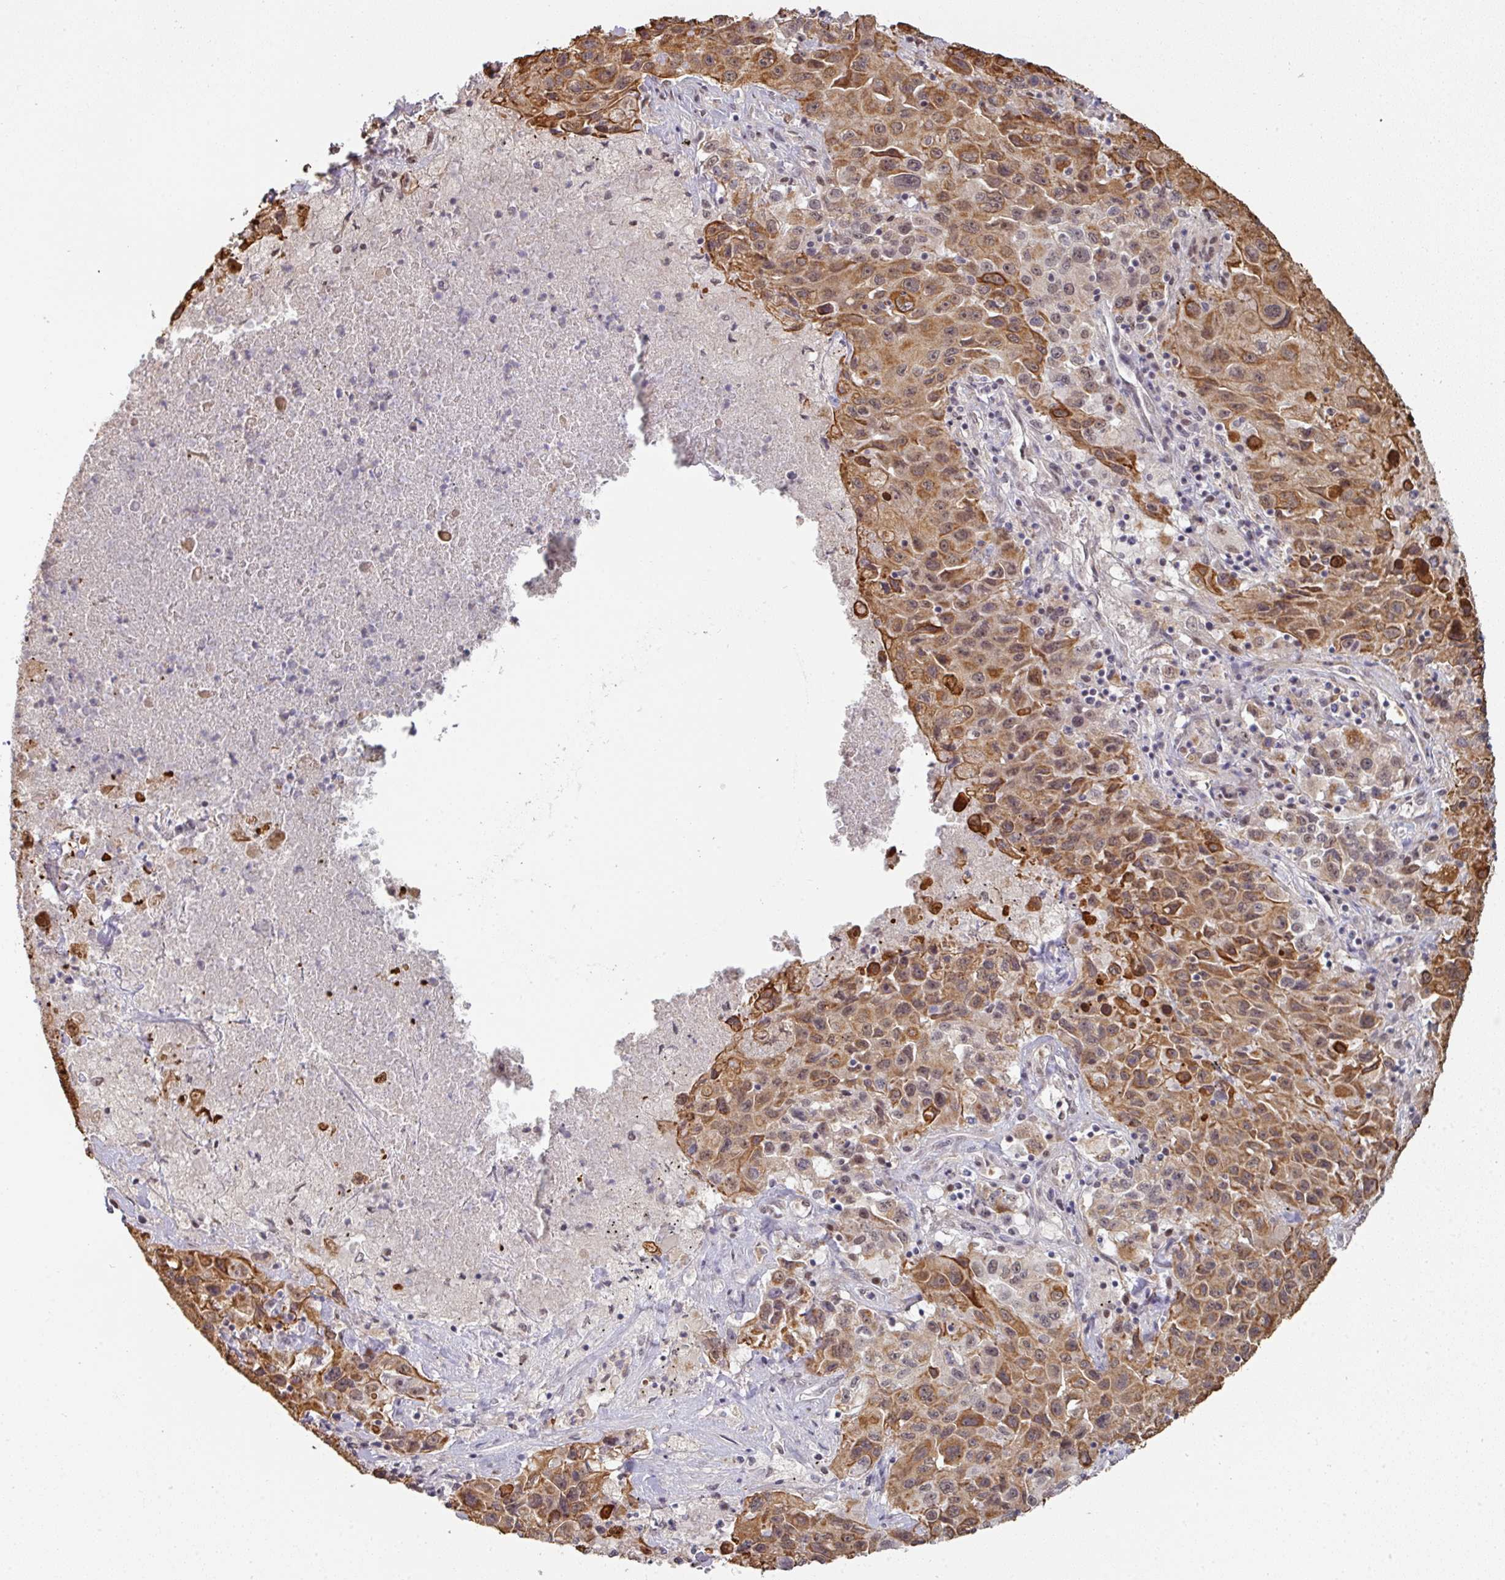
{"staining": {"intensity": "moderate", "quantity": ">75%", "location": "cytoplasmic/membranous,nuclear"}, "tissue": "lung cancer", "cell_type": "Tumor cells", "image_type": "cancer", "snomed": [{"axis": "morphology", "description": "Squamous cell carcinoma, NOS"}, {"axis": "topography", "description": "Lung"}], "caption": "Brown immunohistochemical staining in lung squamous cell carcinoma reveals moderate cytoplasmic/membranous and nuclear positivity in approximately >75% of tumor cells. The protein of interest is stained brown, and the nuclei are stained in blue (DAB IHC with brightfield microscopy, high magnification).", "gene": "GTF2H3", "patient": {"sex": "male", "age": 63}}